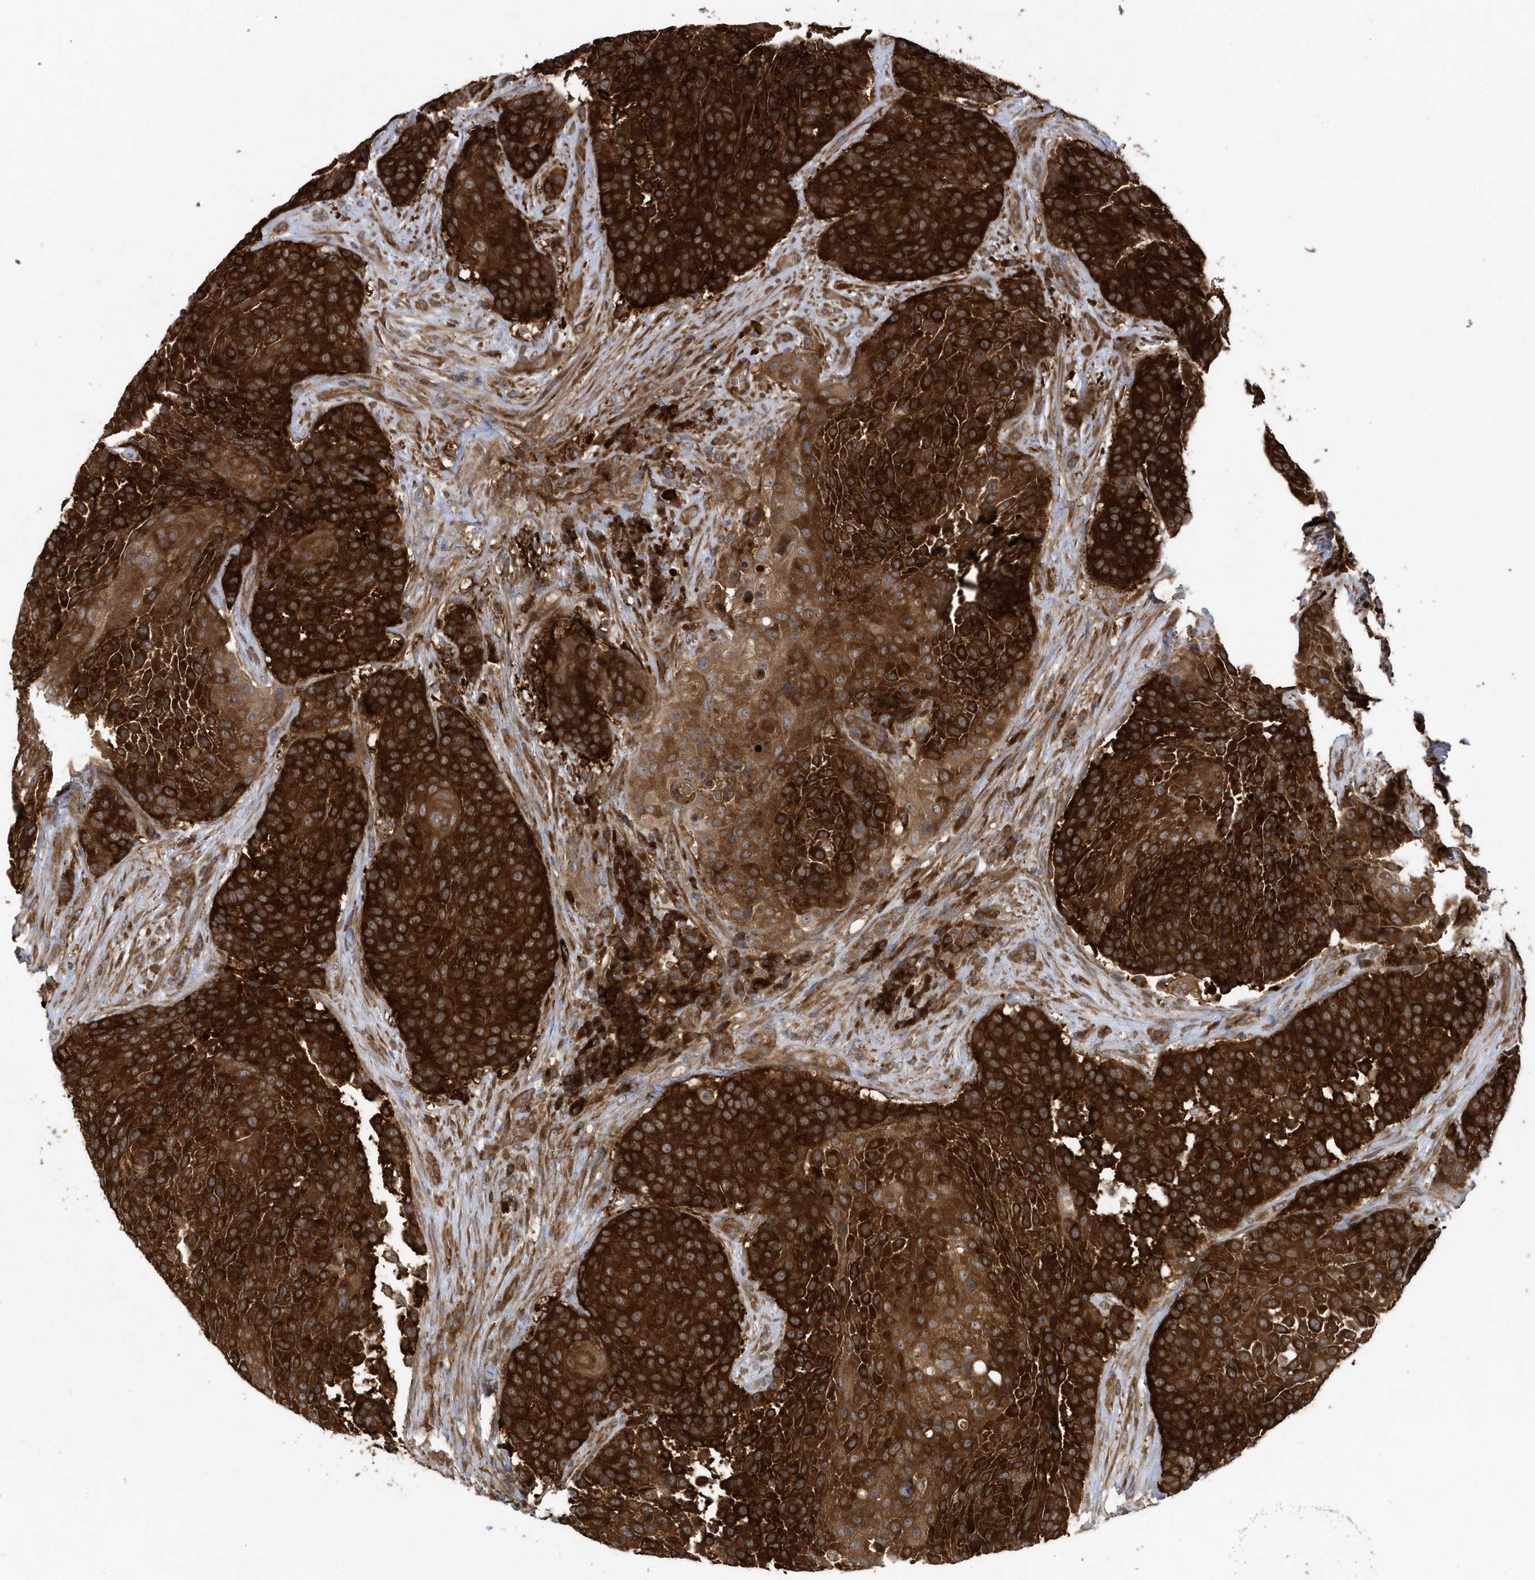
{"staining": {"intensity": "strong", "quantity": ">75%", "location": "cytoplasmic/membranous"}, "tissue": "urothelial cancer", "cell_type": "Tumor cells", "image_type": "cancer", "snomed": [{"axis": "morphology", "description": "Urothelial carcinoma, High grade"}, {"axis": "topography", "description": "Urinary bladder"}], "caption": "Immunohistochemical staining of human high-grade urothelial carcinoma reveals strong cytoplasmic/membranous protein positivity in approximately >75% of tumor cells.", "gene": "PAICS", "patient": {"sex": "female", "age": 63}}